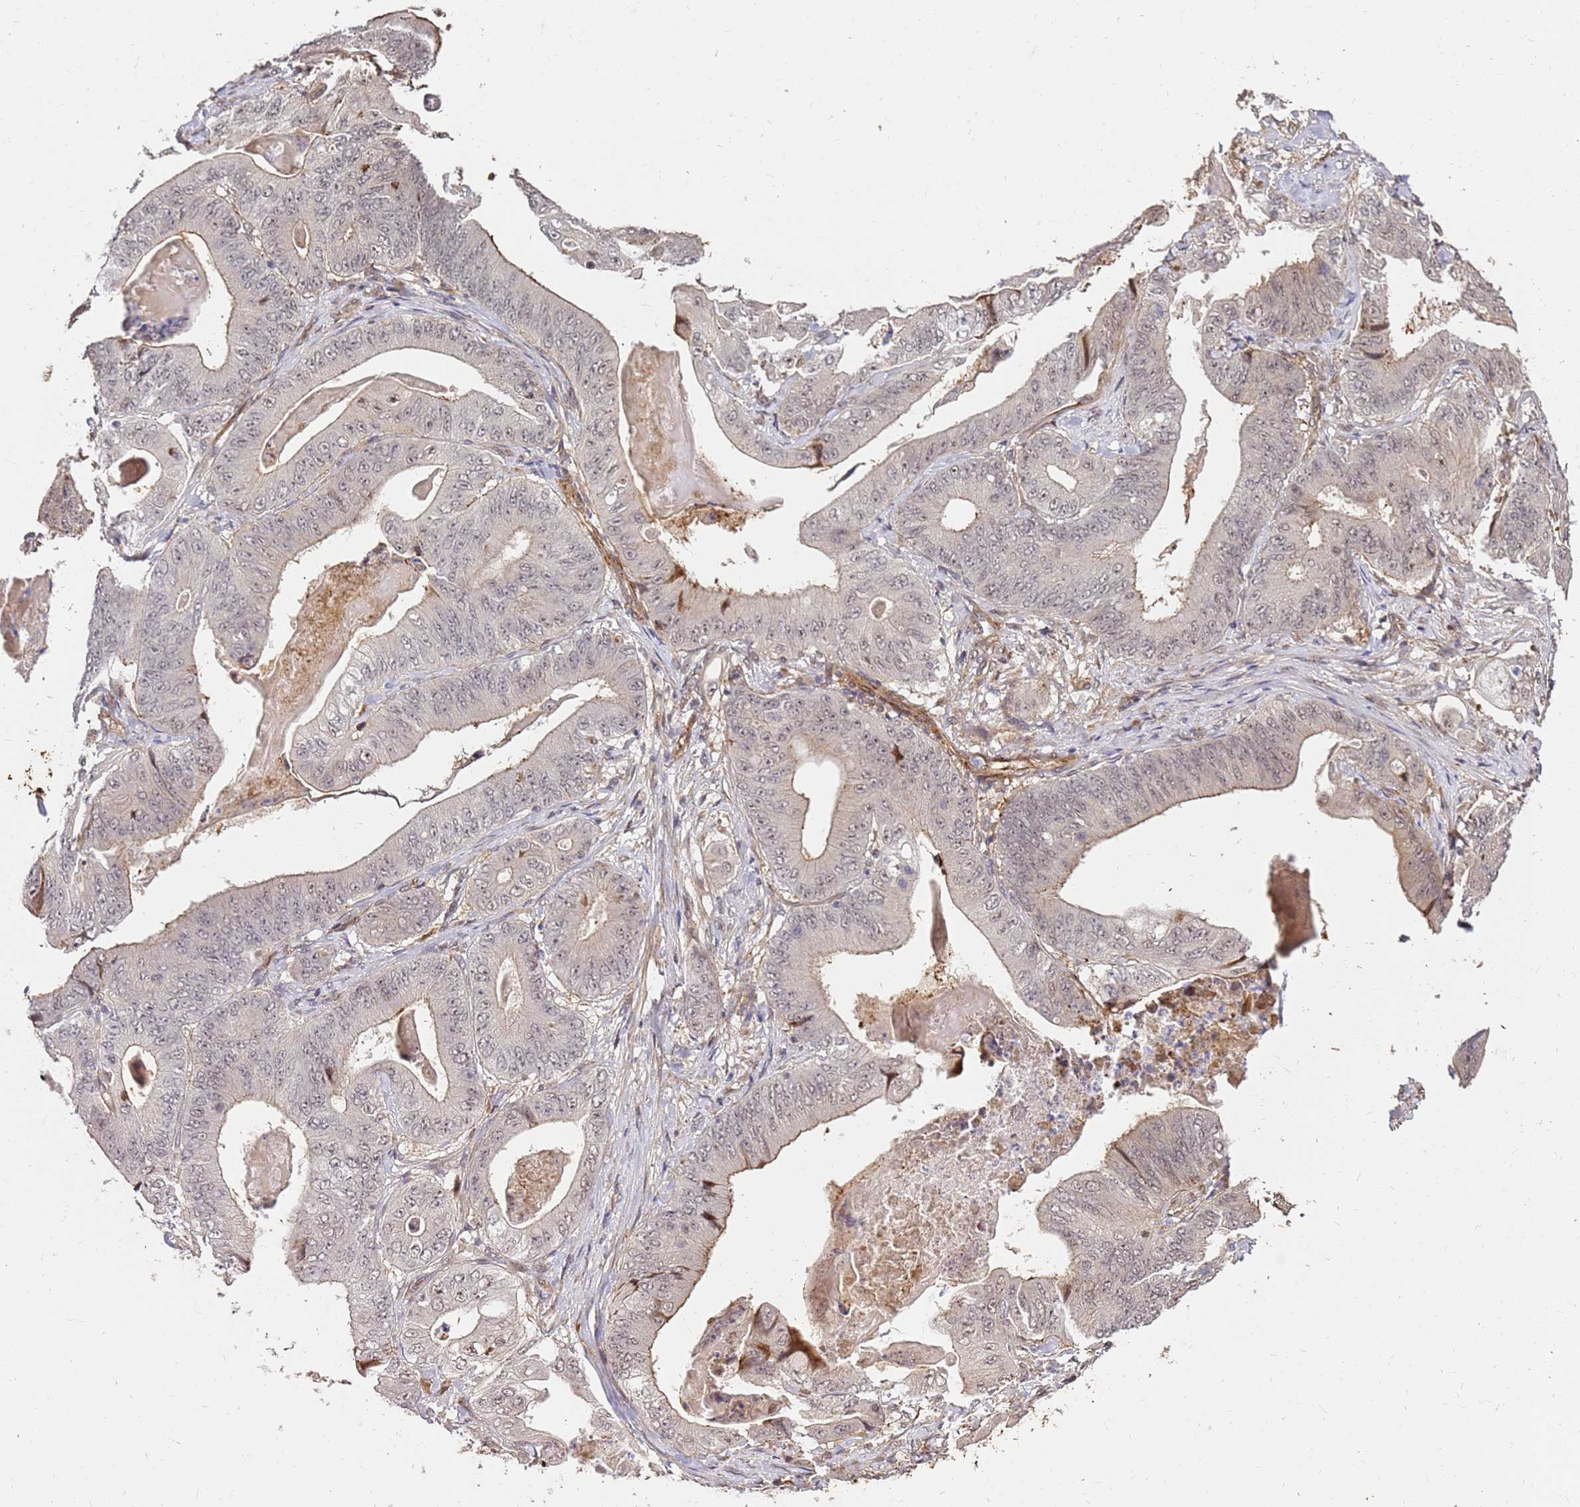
{"staining": {"intensity": "weak", "quantity": "25%-75%", "location": "nuclear"}, "tissue": "stomach cancer", "cell_type": "Tumor cells", "image_type": "cancer", "snomed": [{"axis": "morphology", "description": "Adenocarcinoma, NOS"}, {"axis": "topography", "description": "Stomach"}], "caption": "A brown stain shows weak nuclear positivity of a protein in human stomach cancer (adenocarcinoma) tumor cells.", "gene": "ST18", "patient": {"sex": "female", "age": 73}}